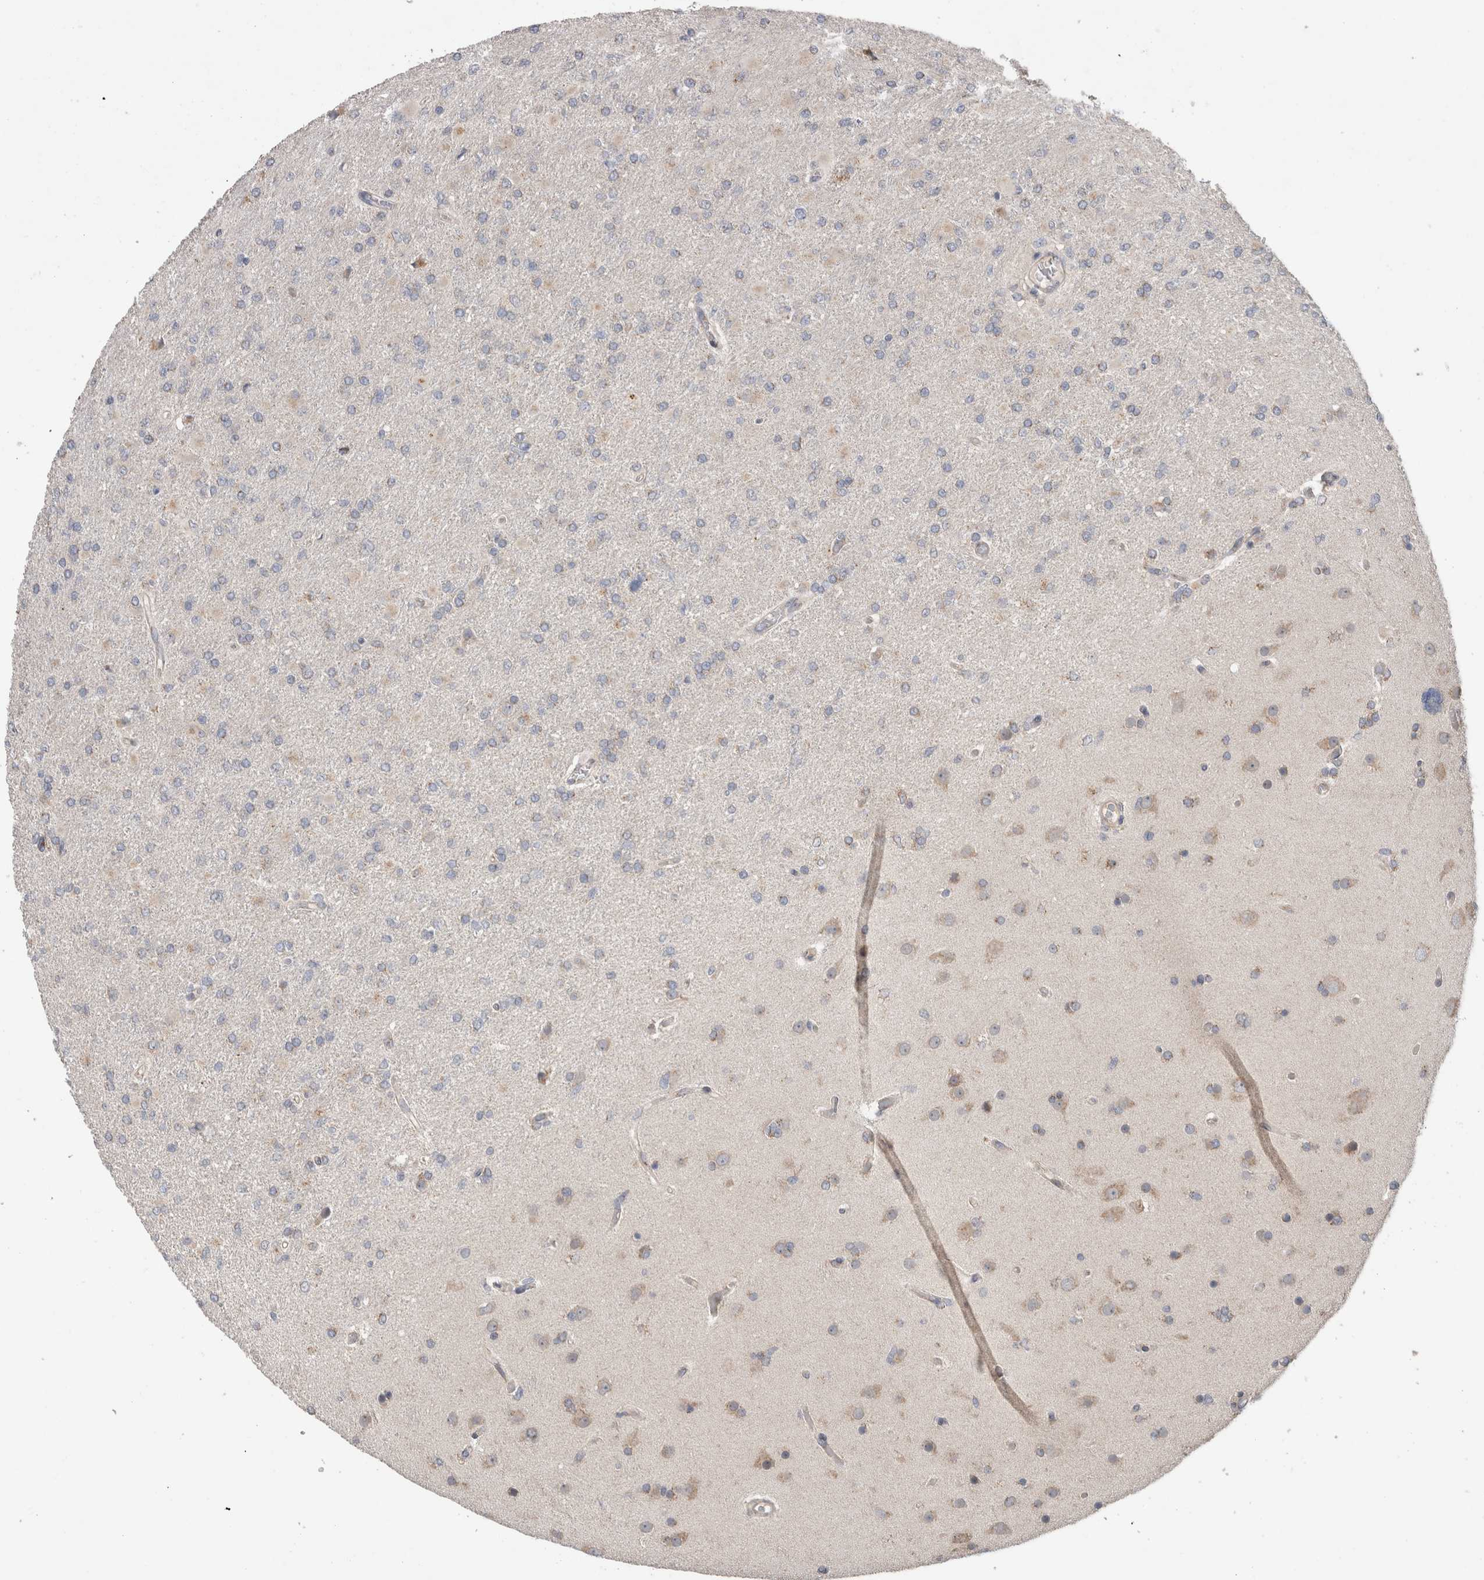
{"staining": {"intensity": "weak", "quantity": "<25%", "location": "cytoplasmic/membranous"}, "tissue": "glioma", "cell_type": "Tumor cells", "image_type": "cancer", "snomed": [{"axis": "morphology", "description": "Glioma, malignant, High grade"}, {"axis": "topography", "description": "Cerebral cortex"}], "caption": "An IHC micrograph of malignant glioma (high-grade) is shown. There is no staining in tumor cells of malignant glioma (high-grade).", "gene": "TRIM5", "patient": {"sex": "female", "age": 36}}